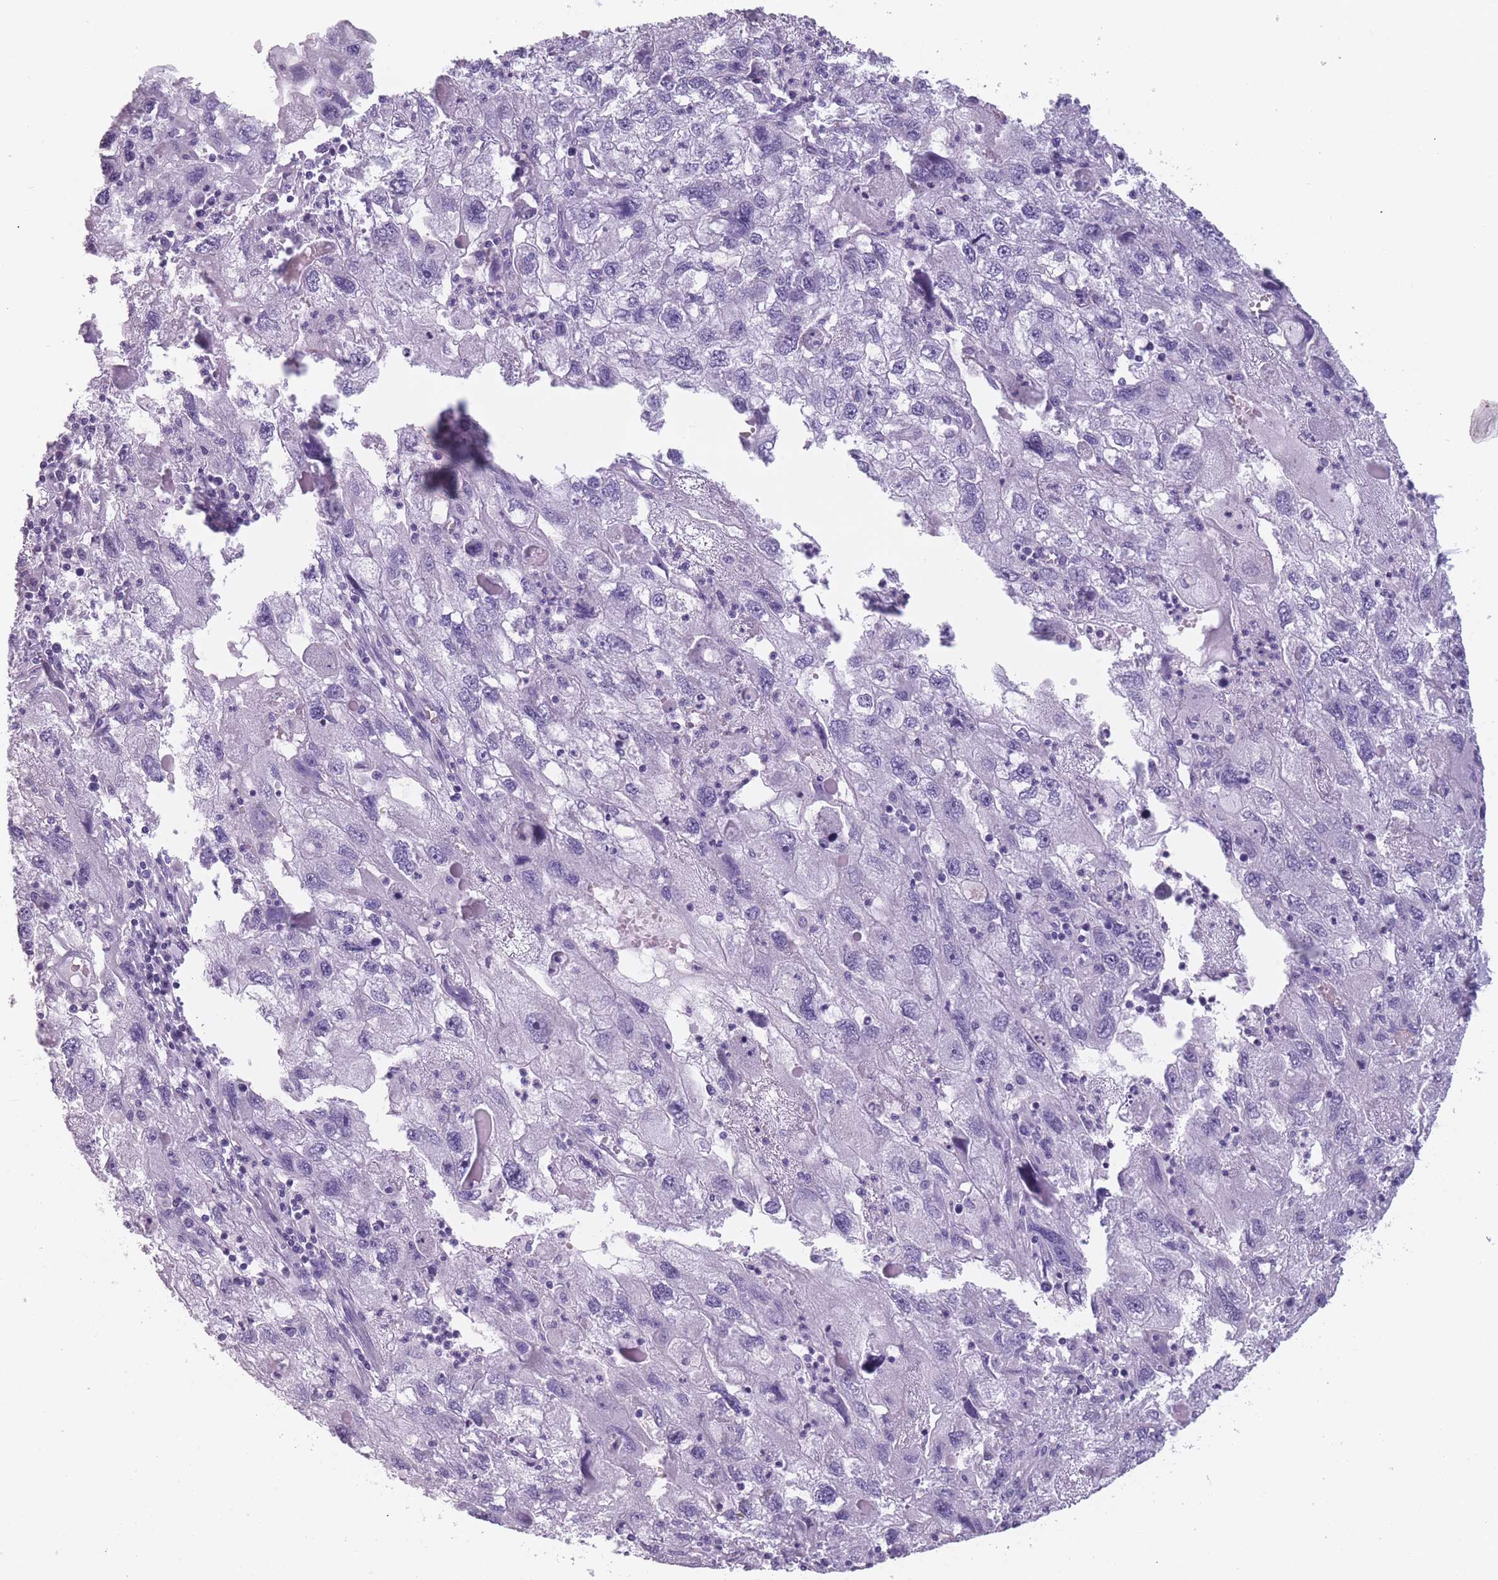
{"staining": {"intensity": "negative", "quantity": "none", "location": "none"}, "tissue": "endometrial cancer", "cell_type": "Tumor cells", "image_type": "cancer", "snomed": [{"axis": "morphology", "description": "Adenocarcinoma, NOS"}, {"axis": "topography", "description": "Endometrium"}], "caption": "This image is of endometrial cancer stained with IHC to label a protein in brown with the nuclei are counter-stained blue. There is no staining in tumor cells.", "gene": "PPFIA3", "patient": {"sex": "female", "age": 49}}